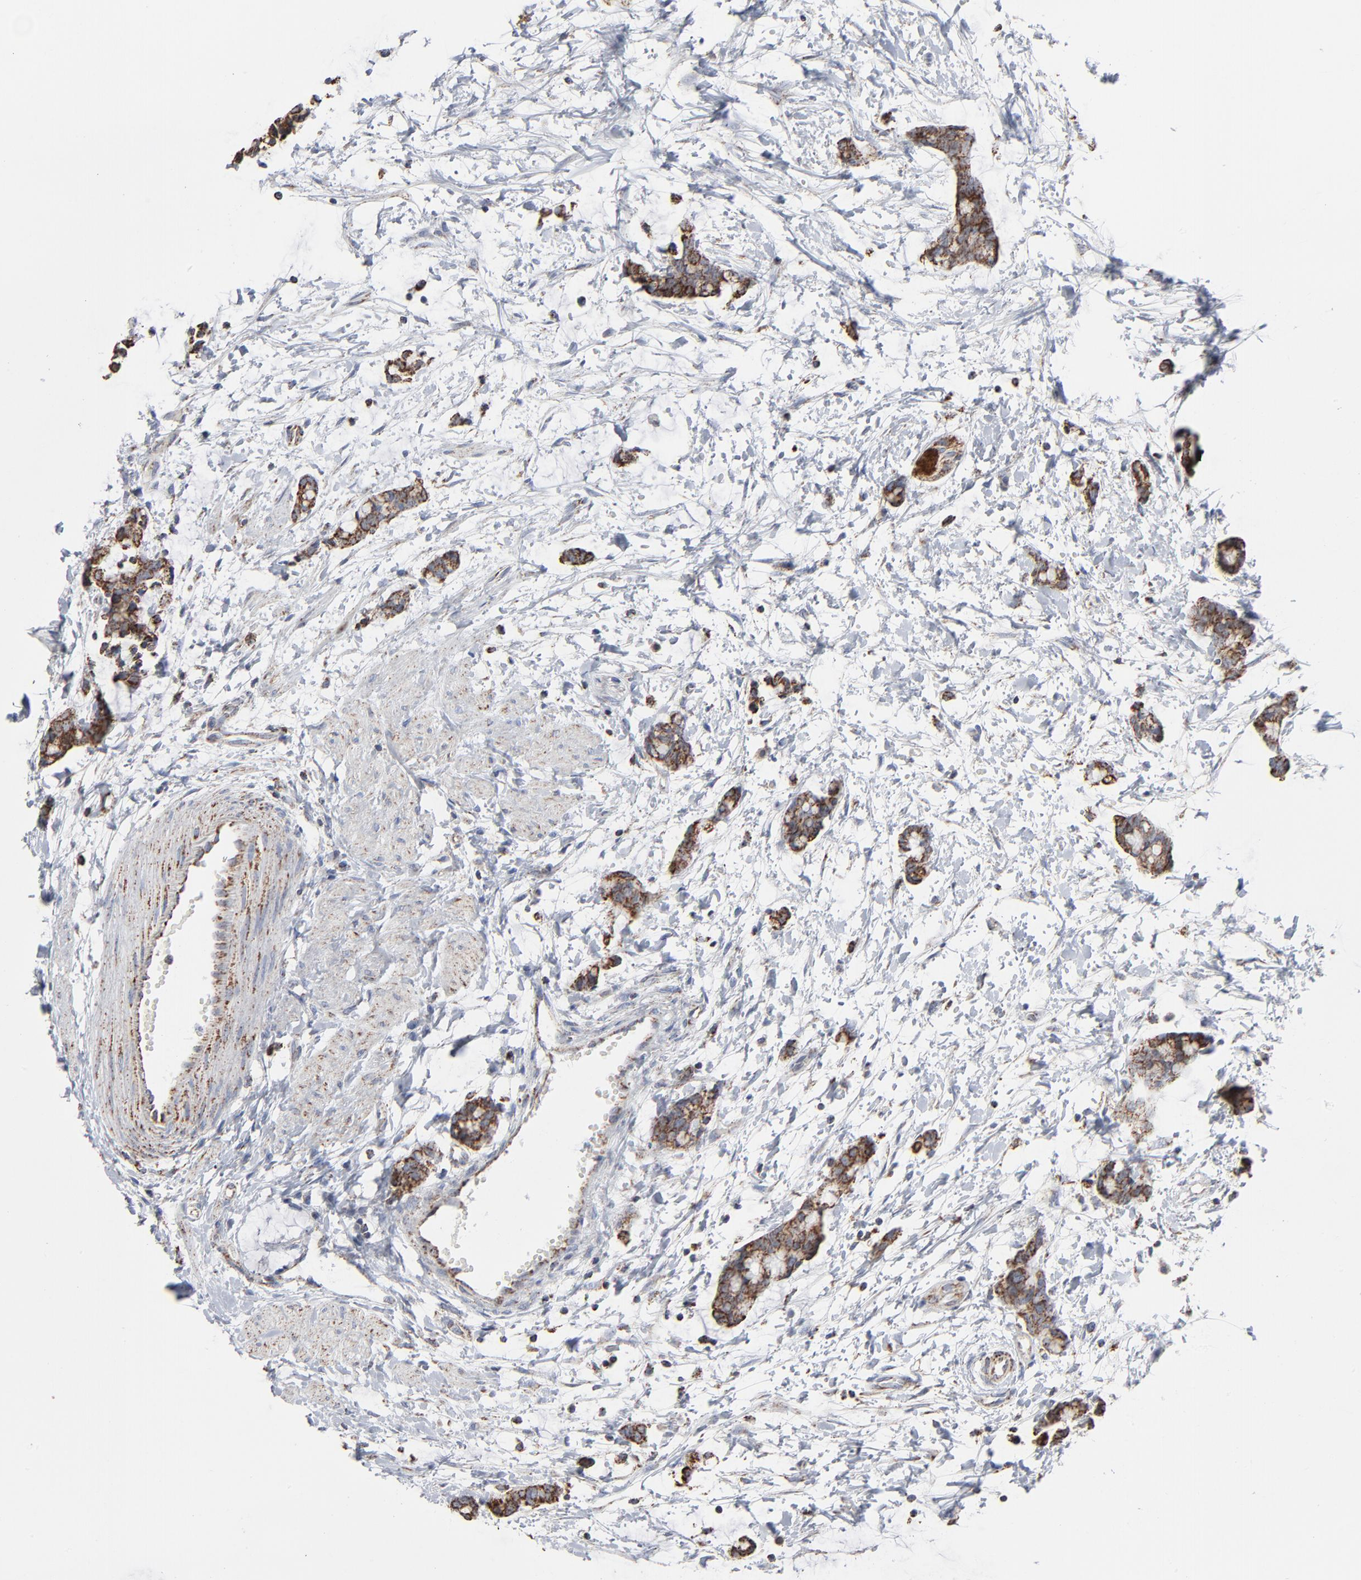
{"staining": {"intensity": "strong", "quantity": ">75%", "location": "cytoplasmic/membranous"}, "tissue": "colorectal cancer", "cell_type": "Tumor cells", "image_type": "cancer", "snomed": [{"axis": "morphology", "description": "Adenocarcinoma, NOS"}, {"axis": "topography", "description": "Colon"}], "caption": "This is a micrograph of immunohistochemistry staining of colorectal adenocarcinoma, which shows strong staining in the cytoplasmic/membranous of tumor cells.", "gene": "UQCRC1", "patient": {"sex": "male", "age": 14}}